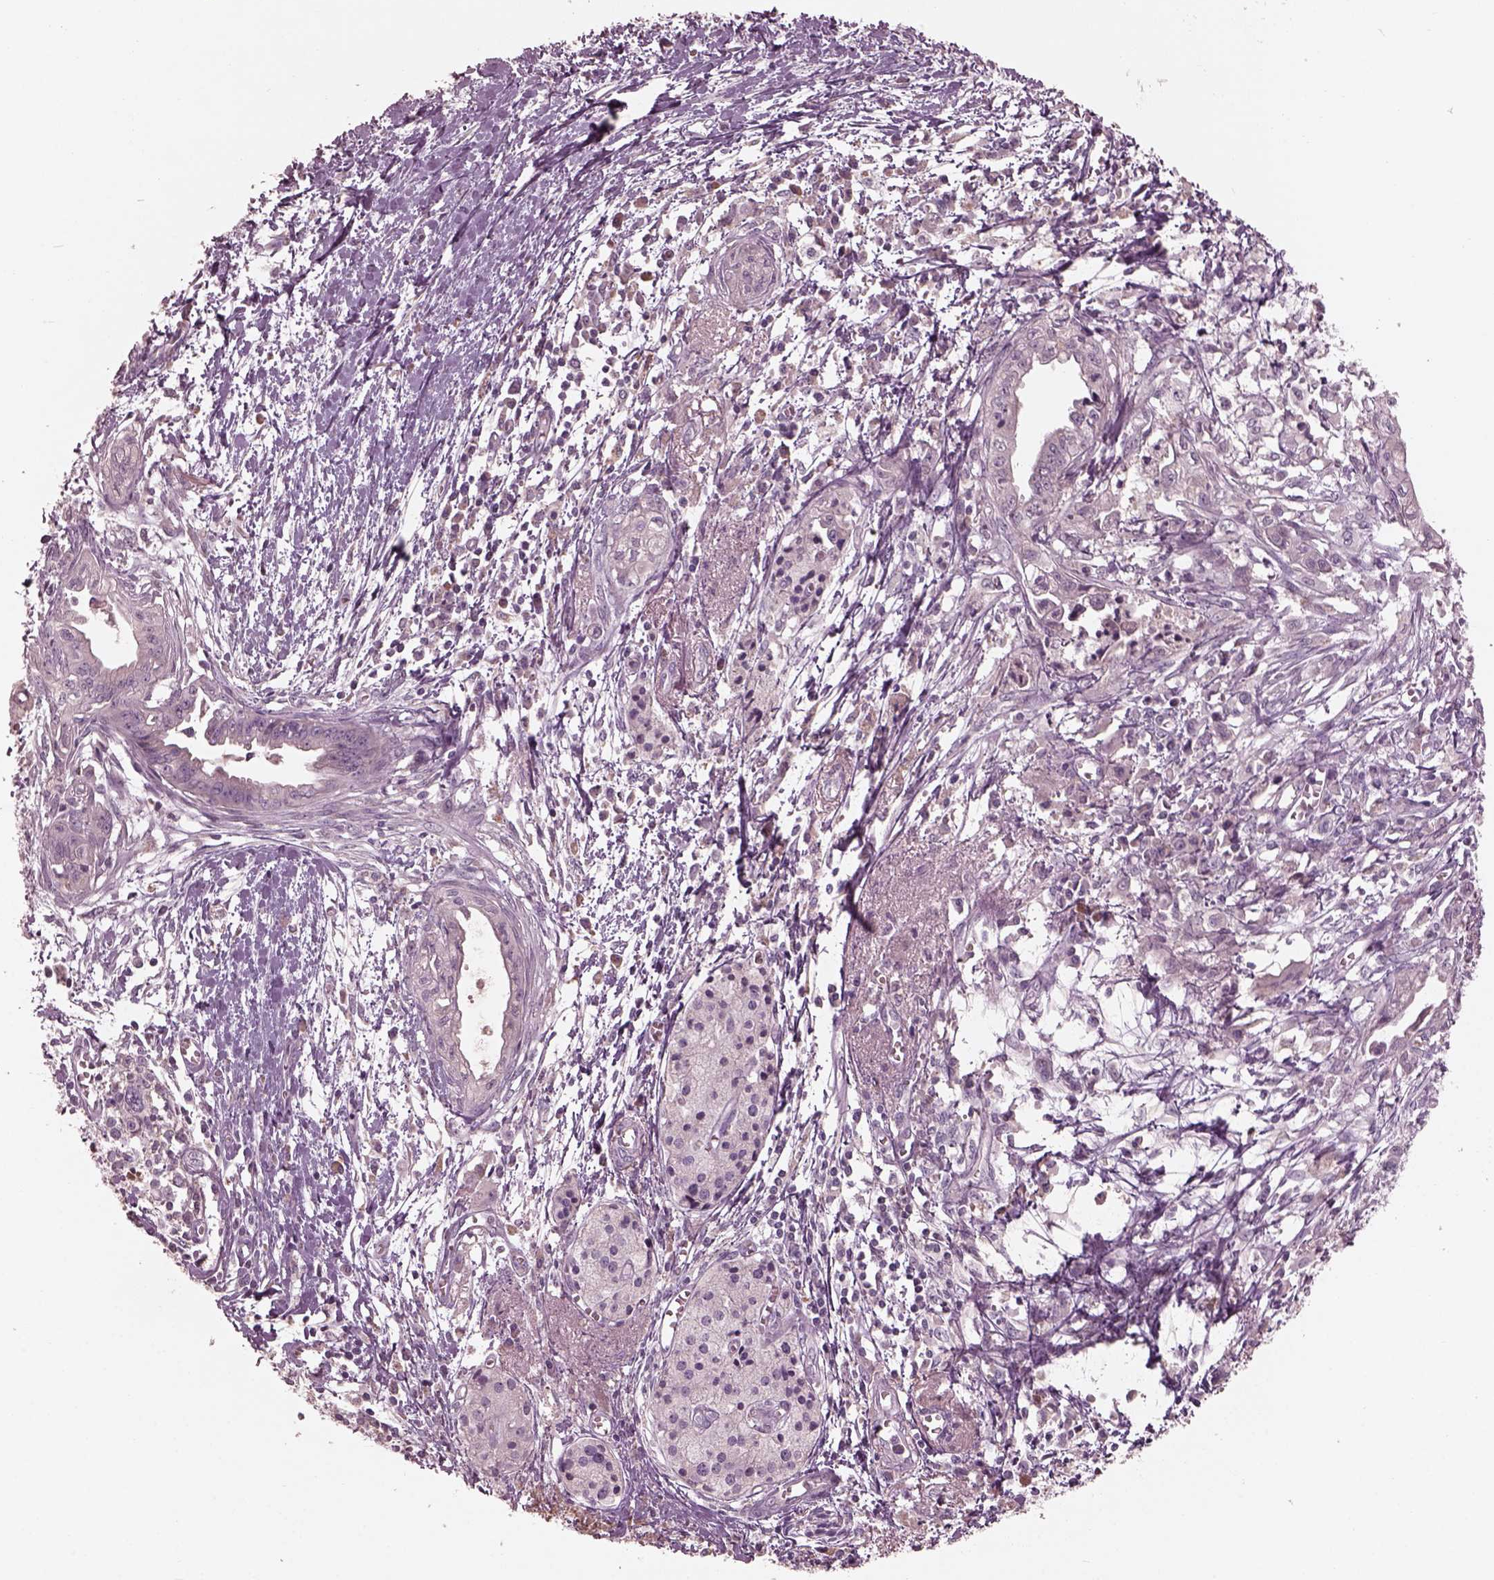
{"staining": {"intensity": "negative", "quantity": "none", "location": "none"}, "tissue": "pancreatic cancer", "cell_type": "Tumor cells", "image_type": "cancer", "snomed": [{"axis": "morphology", "description": "Adenocarcinoma, NOS"}, {"axis": "topography", "description": "Pancreas"}], "caption": "Immunohistochemical staining of pancreatic cancer (adenocarcinoma) exhibits no significant expression in tumor cells.", "gene": "VWA5B1", "patient": {"sex": "female", "age": 61}}